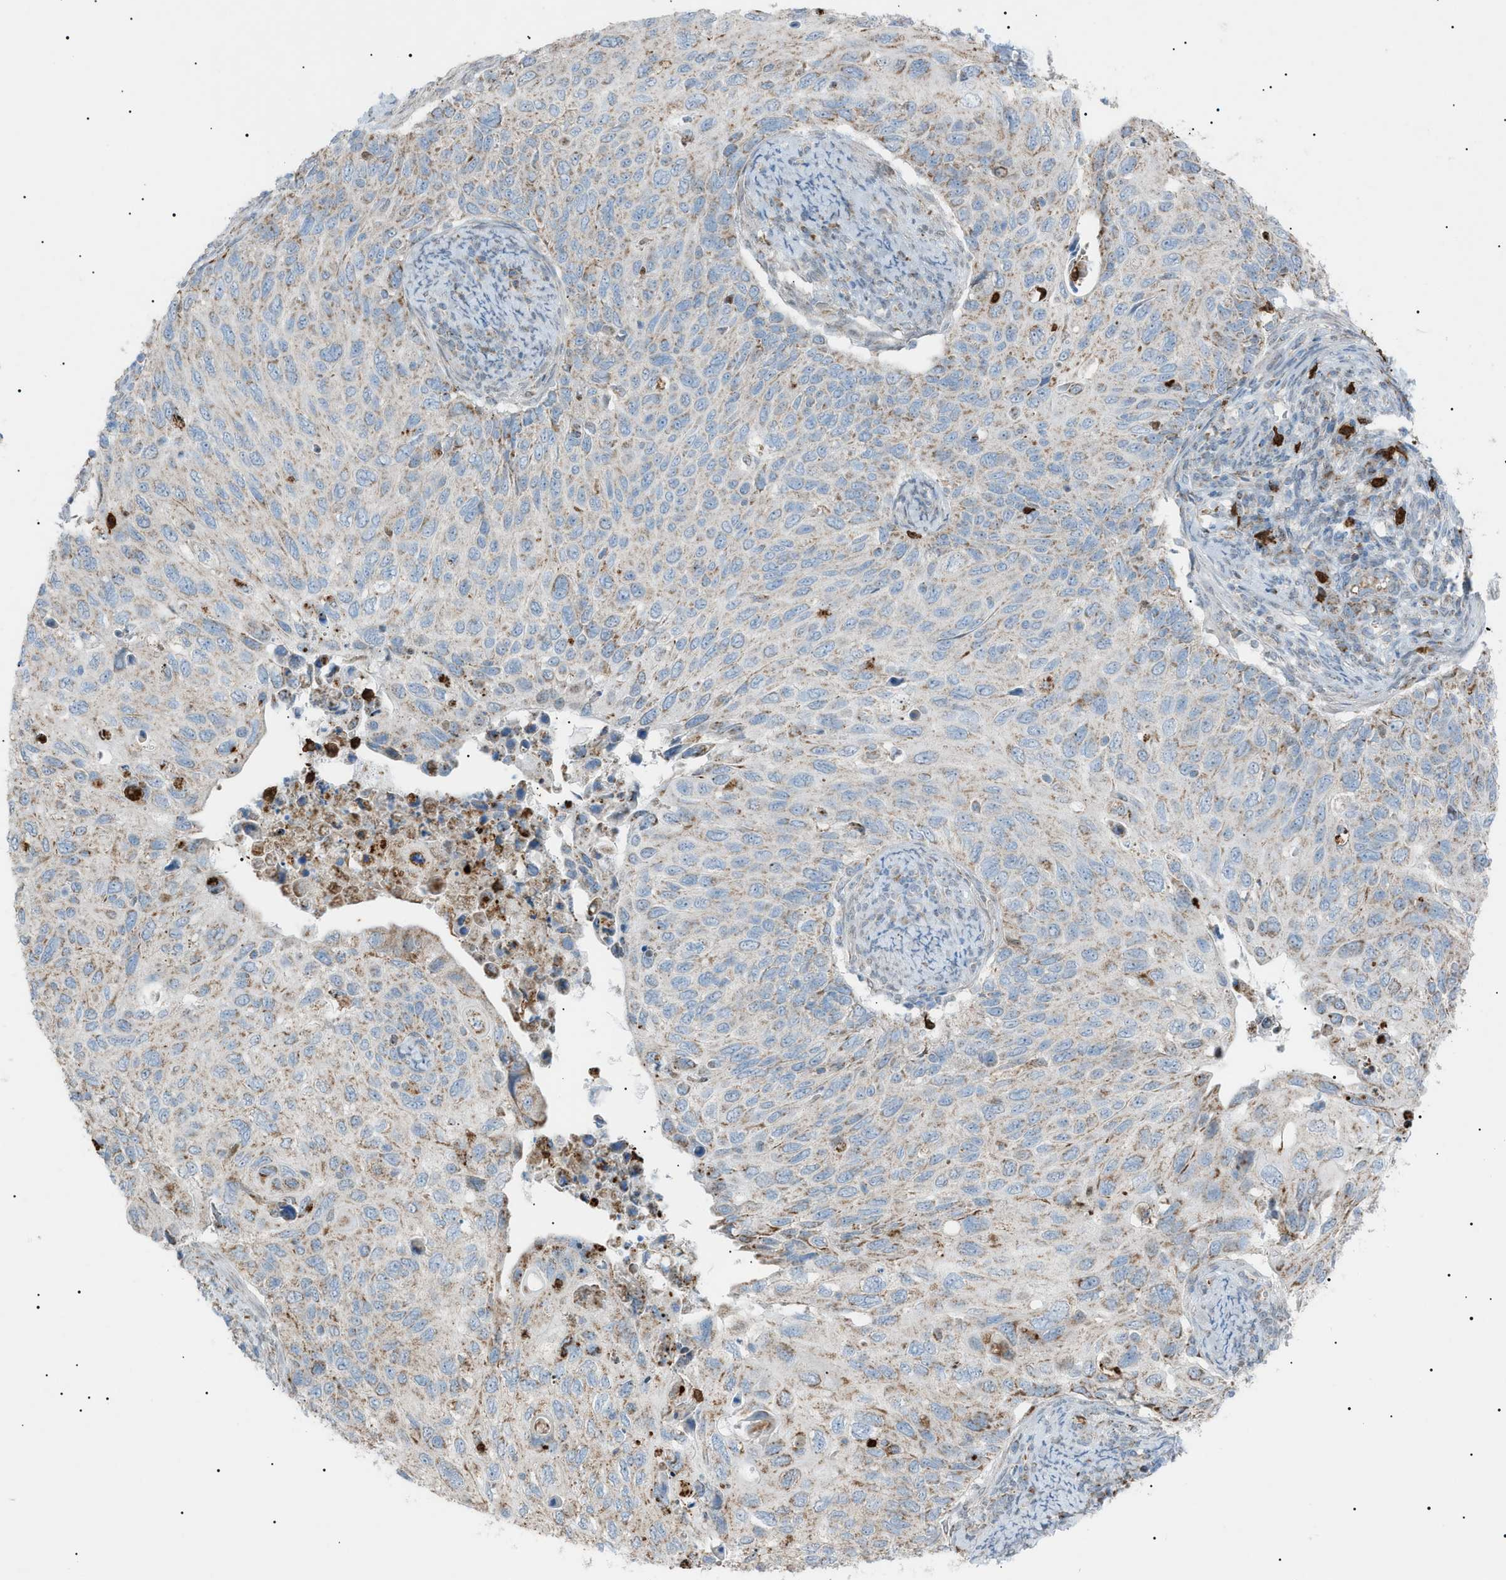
{"staining": {"intensity": "weak", "quantity": ">75%", "location": "cytoplasmic/membranous"}, "tissue": "cervical cancer", "cell_type": "Tumor cells", "image_type": "cancer", "snomed": [{"axis": "morphology", "description": "Squamous cell carcinoma, NOS"}, {"axis": "topography", "description": "Cervix"}], "caption": "Cervical cancer stained with DAB (3,3'-diaminobenzidine) immunohistochemistry demonstrates low levels of weak cytoplasmic/membranous expression in approximately >75% of tumor cells.", "gene": "ZNF516", "patient": {"sex": "female", "age": 70}}